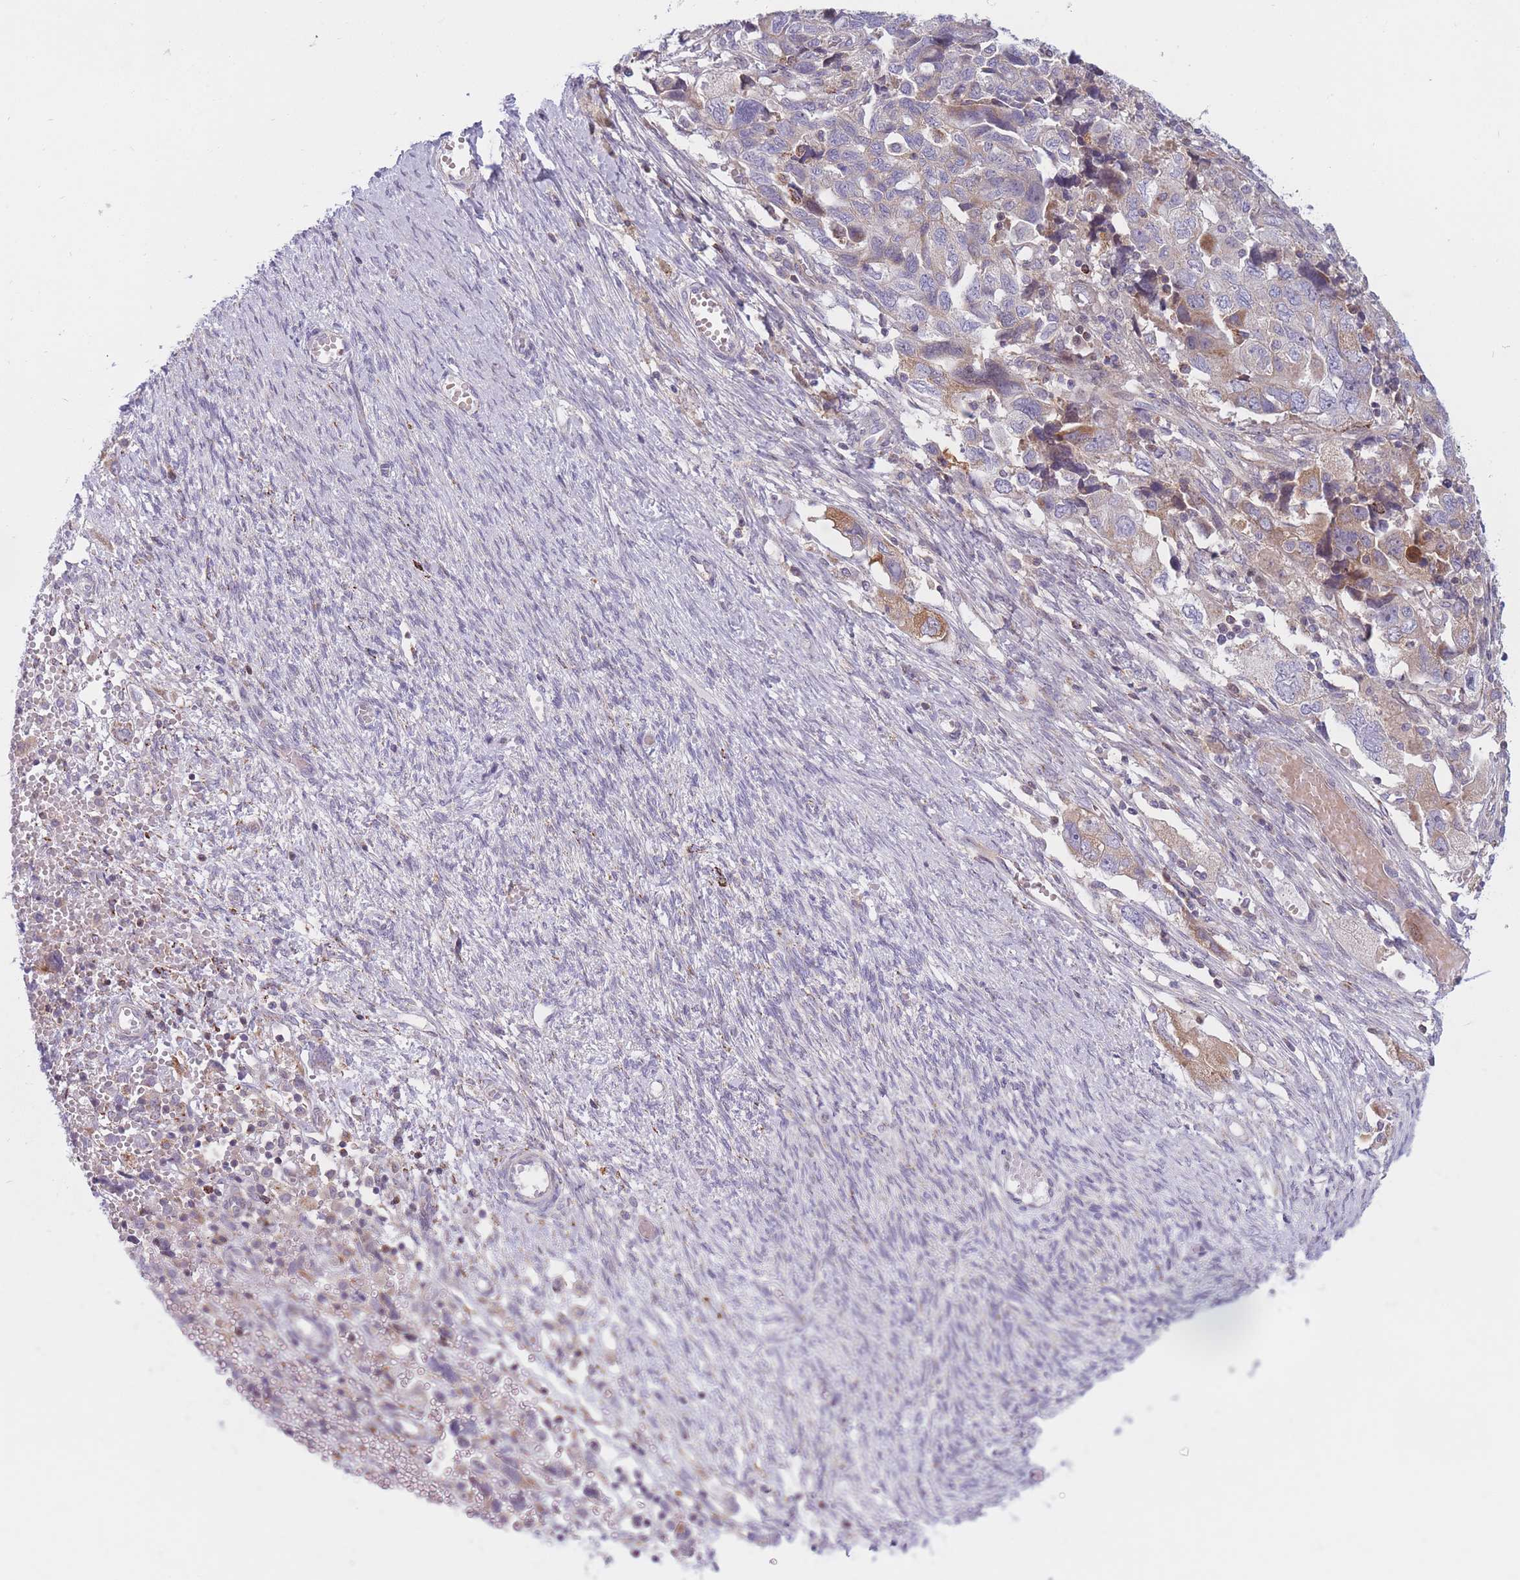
{"staining": {"intensity": "weak", "quantity": "<25%", "location": "cytoplasmic/membranous"}, "tissue": "ovarian cancer", "cell_type": "Tumor cells", "image_type": "cancer", "snomed": [{"axis": "morphology", "description": "Carcinoma, NOS"}, {"axis": "morphology", "description": "Cystadenocarcinoma, serous, NOS"}, {"axis": "topography", "description": "Ovary"}], "caption": "An image of human ovarian serous cystadenocarcinoma is negative for staining in tumor cells.", "gene": "PDE4A", "patient": {"sex": "female", "age": 69}}